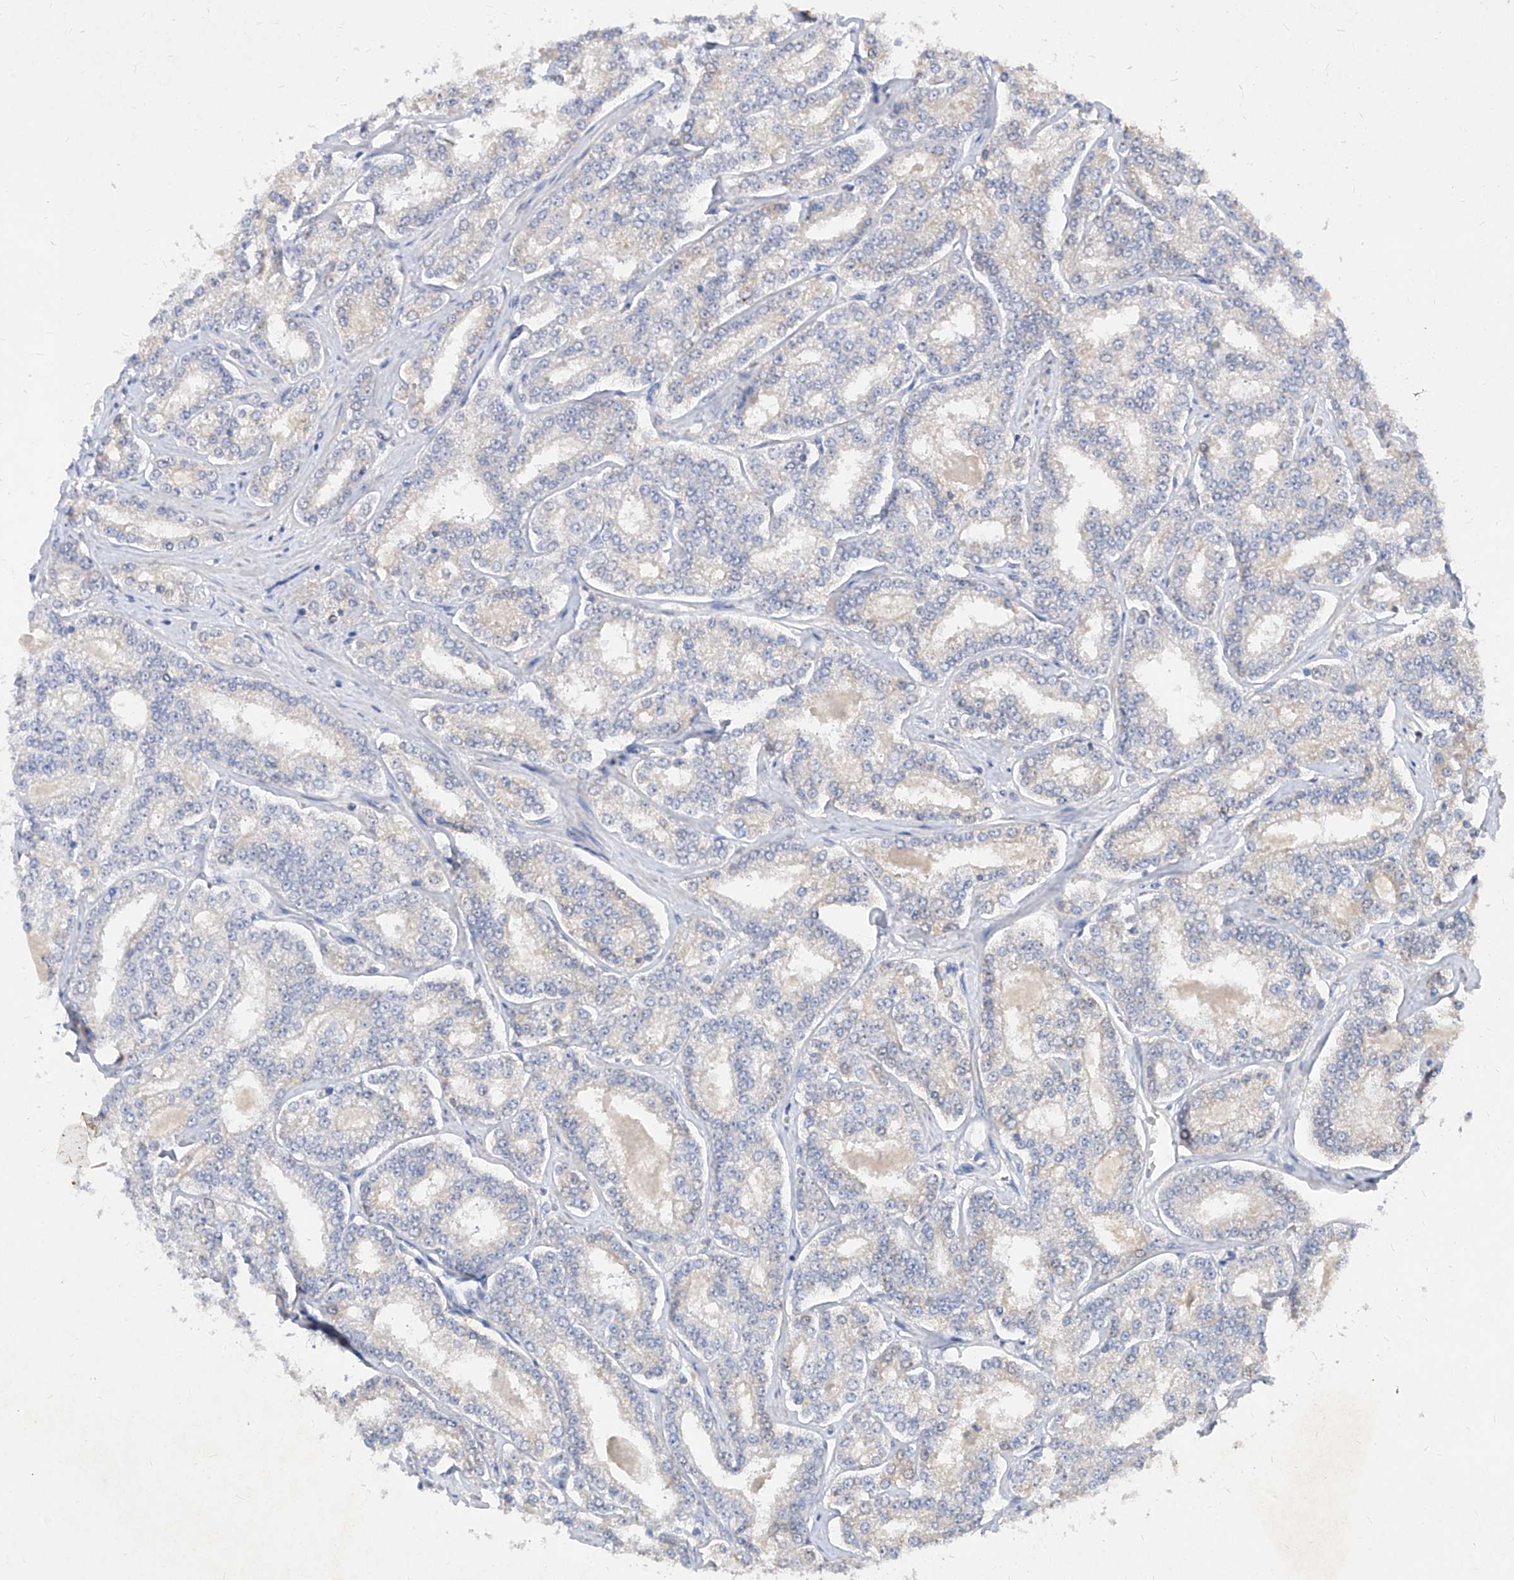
{"staining": {"intensity": "negative", "quantity": "none", "location": "none"}, "tissue": "prostate cancer", "cell_type": "Tumor cells", "image_type": "cancer", "snomed": [{"axis": "morphology", "description": "Normal tissue, NOS"}, {"axis": "morphology", "description": "Adenocarcinoma, High grade"}, {"axis": "topography", "description": "Prostate"}], "caption": "High power microscopy histopathology image of an immunohistochemistry (IHC) histopathology image of adenocarcinoma (high-grade) (prostate), revealing no significant positivity in tumor cells. (DAB (3,3'-diaminobenzidine) immunohistochemistry visualized using brightfield microscopy, high magnification).", "gene": "C4A", "patient": {"sex": "male", "age": 83}}